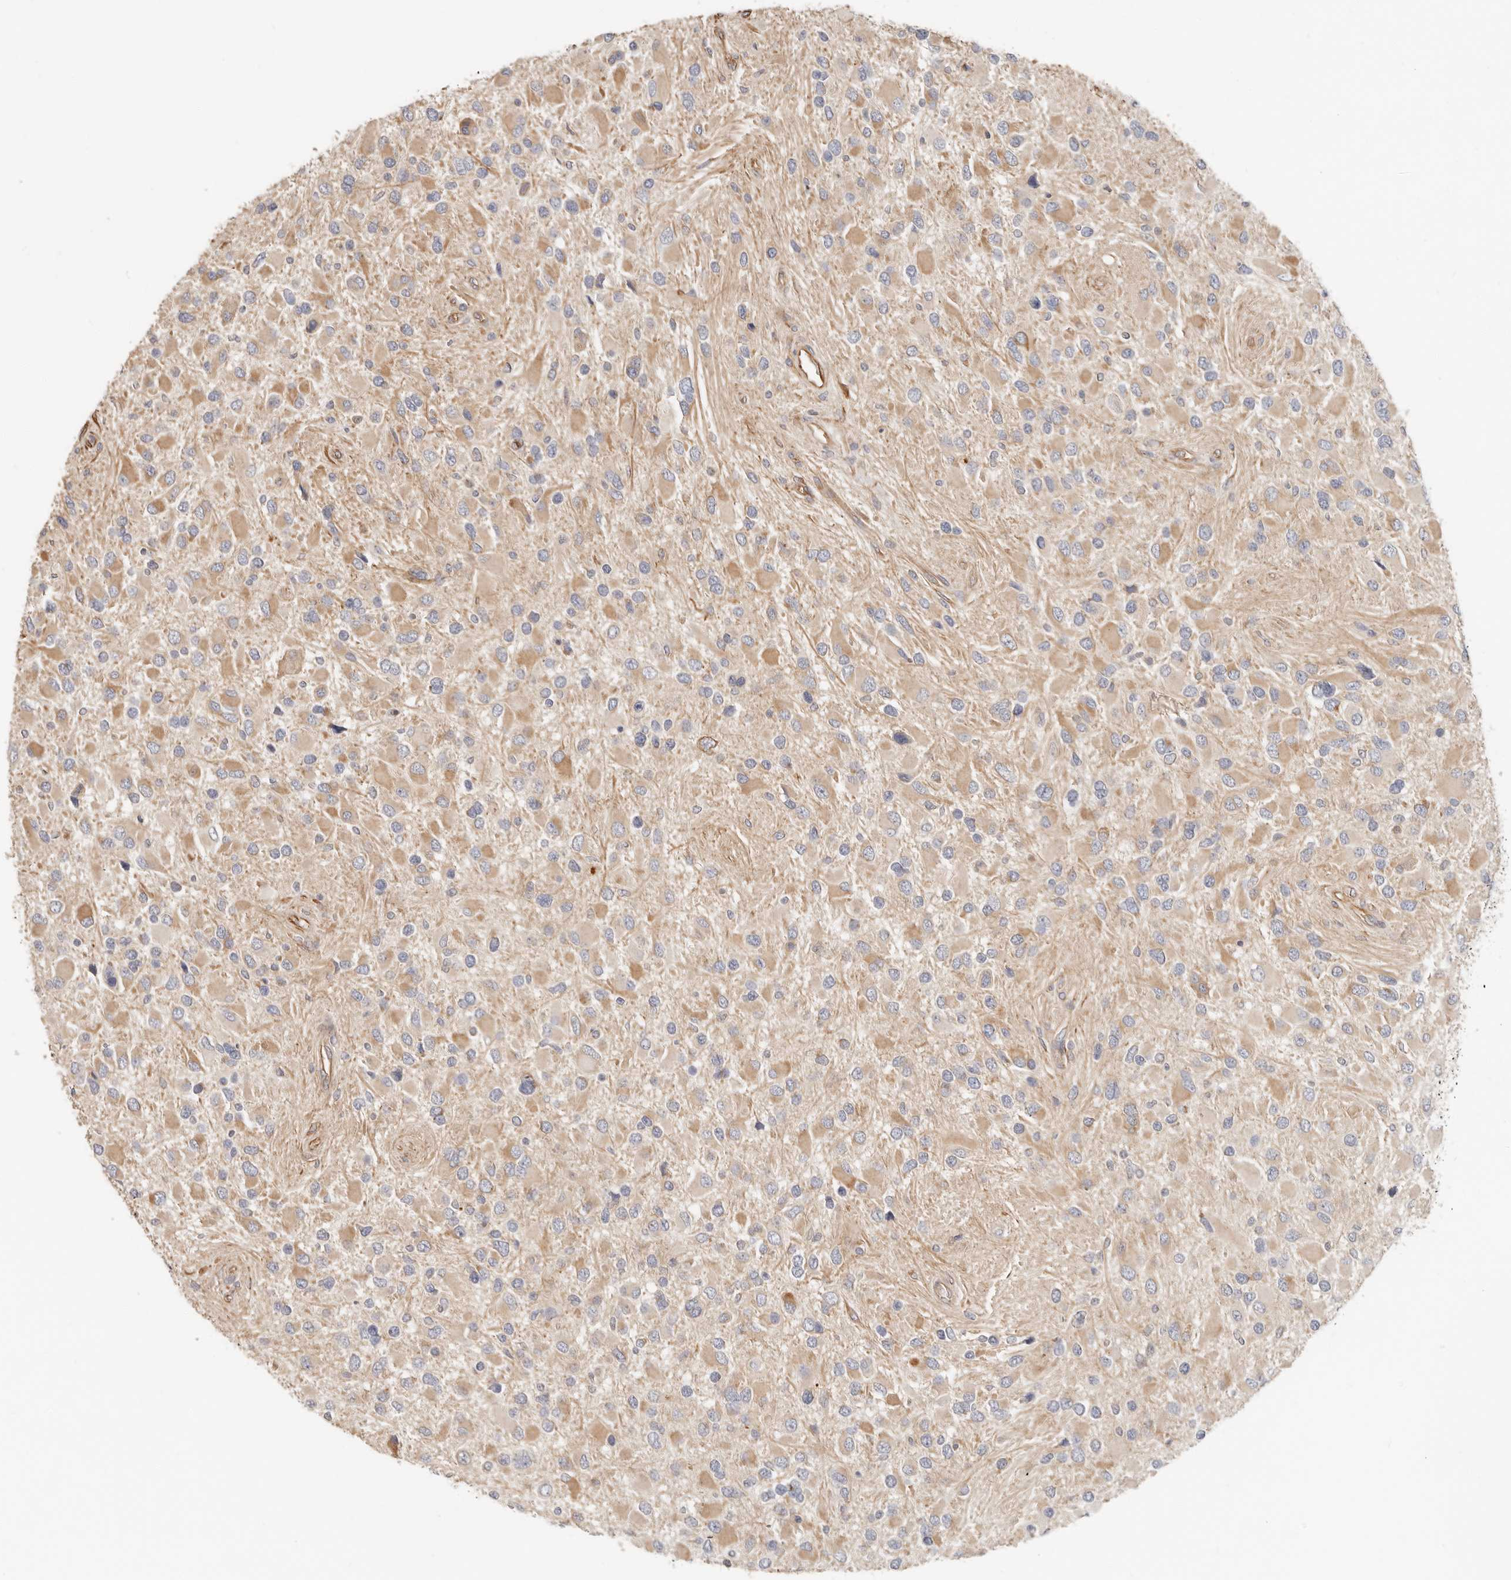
{"staining": {"intensity": "moderate", "quantity": "25%-75%", "location": "cytoplasmic/membranous"}, "tissue": "glioma", "cell_type": "Tumor cells", "image_type": "cancer", "snomed": [{"axis": "morphology", "description": "Glioma, malignant, High grade"}, {"axis": "topography", "description": "Brain"}], "caption": "Immunohistochemistry staining of malignant high-grade glioma, which demonstrates medium levels of moderate cytoplasmic/membranous positivity in approximately 25%-75% of tumor cells indicating moderate cytoplasmic/membranous protein positivity. The staining was performed using DAB (3,3'-diaminobenzidine) (brown) for protein detection and nuclei were counterstained in hematoxylin (blue).", "gene": "SPRING1", "patient": {"sex": "male", "age": 53}}